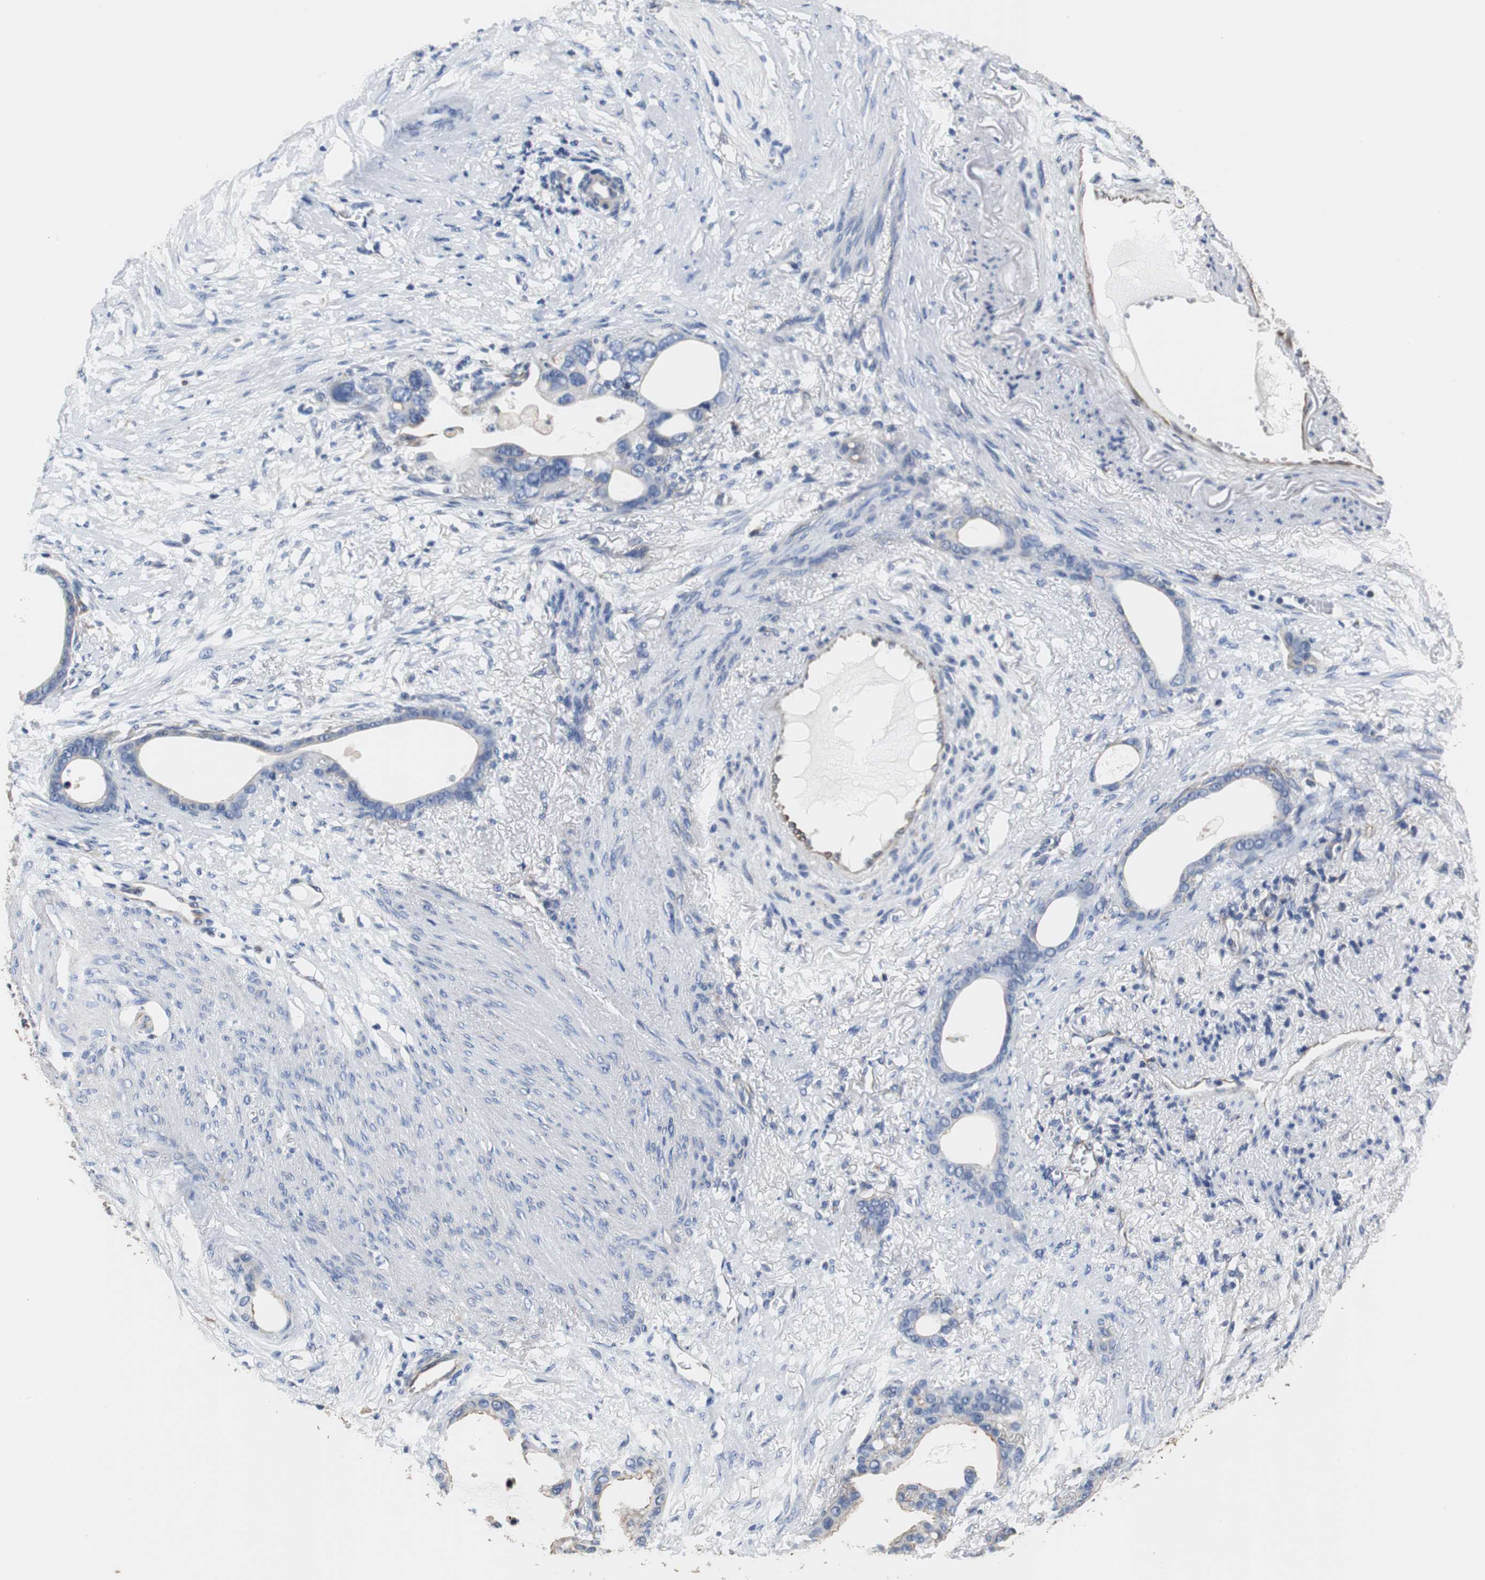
{"staining": {"intensity": "weak", "quantity": "25%-75%", "location": "cytoplasmic/membranous"}, "tissue": "stomach cancer", "cell_type": "Tumor cells", "image_type": "cancer", "snomed": [{"axis": "morphology", "description": "Adenocarcinoma, NOS"}, {"axis": "topography", "description": "Stomach"}], "caption": "The photomicrograph demonstrates staining of adenocarcinoma (stomach), revealing weak cytoplasmic/membranous protein staining (brown color) within tumor cells.", "gene": "PCK1", "patient": {"sex": "female", "age": 75}}